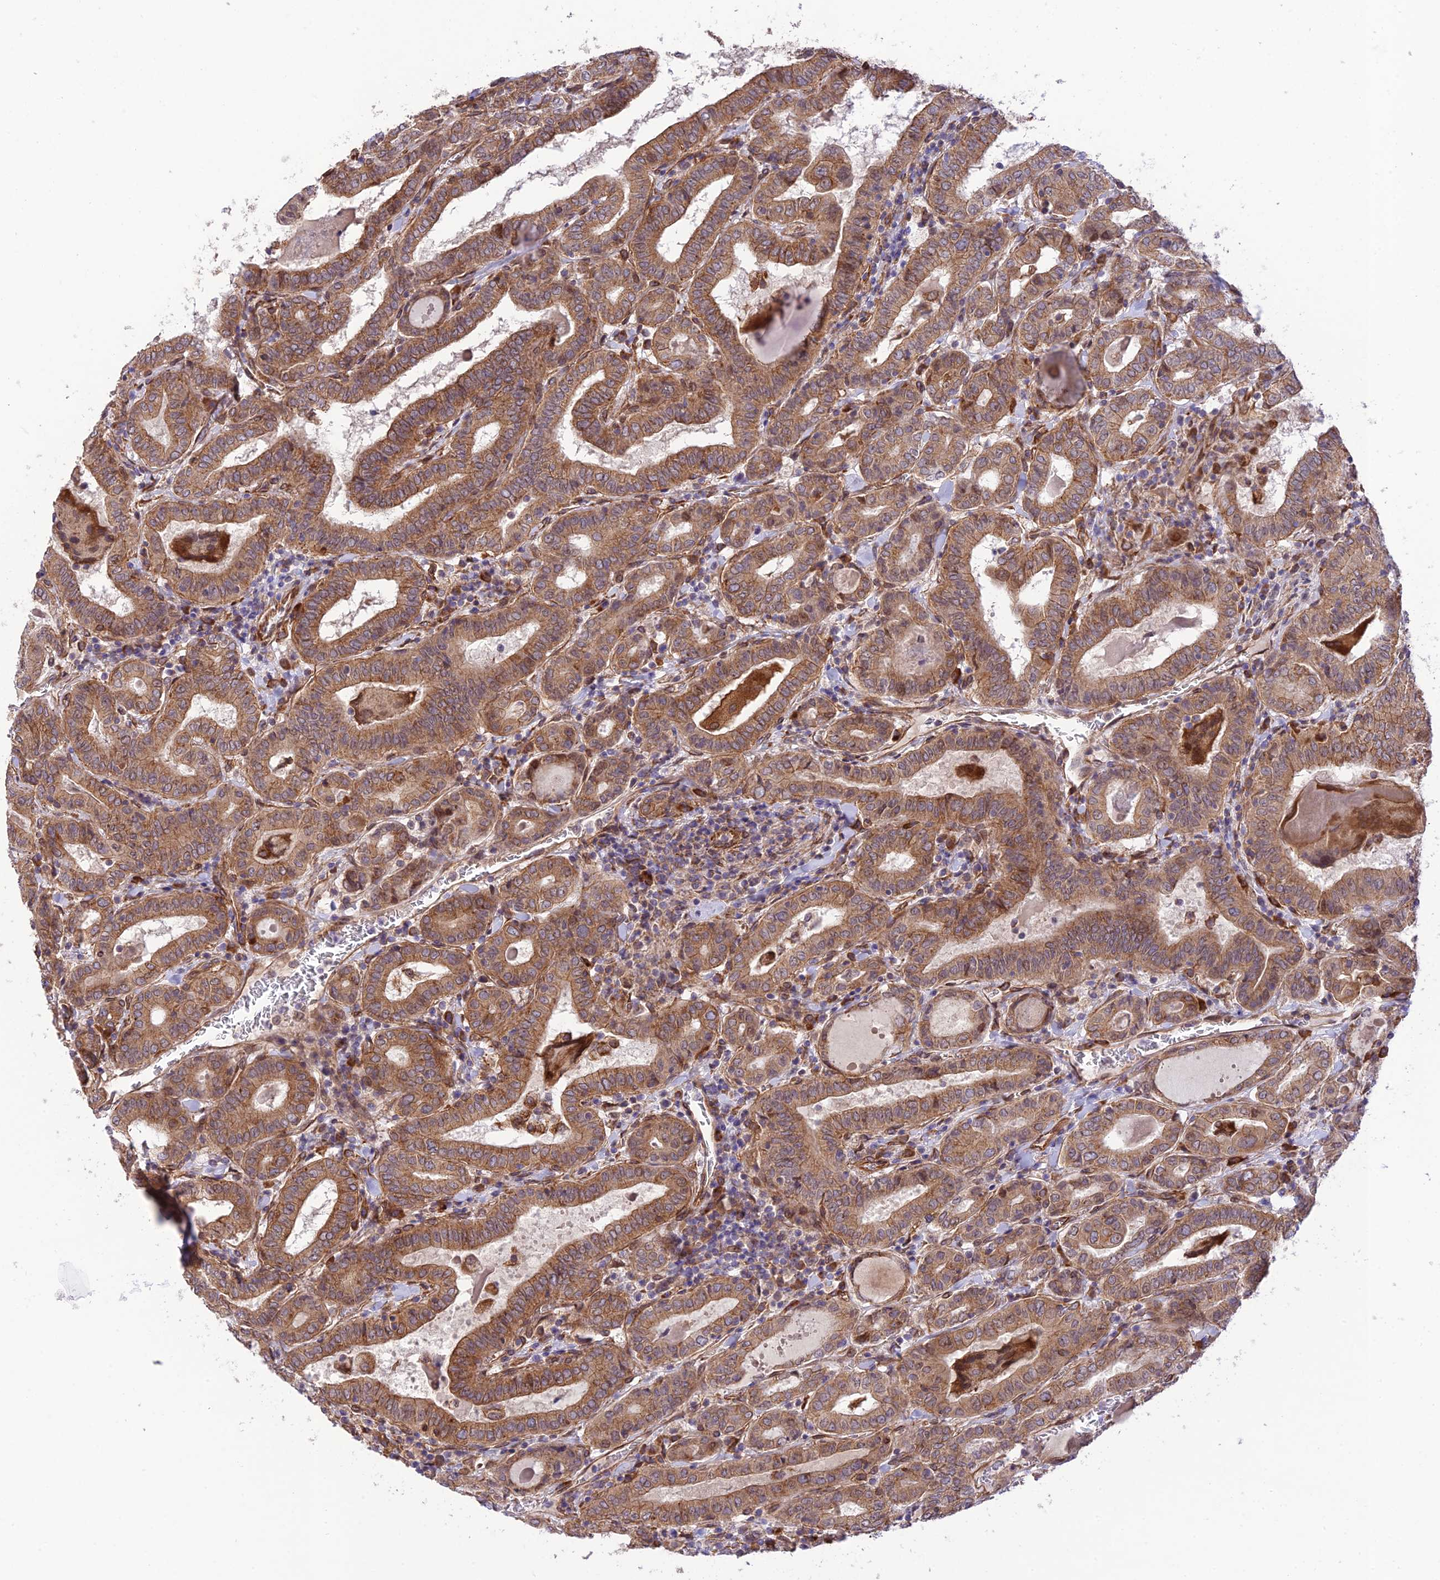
{"staining": {"intensity": "moderate", "quantity": ">75%", "location": "cytoplasmic/membranous"}, "tissue": "thyroid cancer", "cell_type": "Tumor cells", "image_type": "cancer", "snomed": [{"axis": "morphology", "description": "Papillary adenocarcinoma, NOS"}, {"axis": "topography", "description": "Thyroid gland"}], "caption": "The image demonstrates immunohistochemical staining of papillary adenocarcinoma (thyroid). There is moderate cytoplasmic/membranous expression is seen in about >75% of tumor cells. The protein is stained brown, and the nuclei are stained in blue (DAB IHC with brightfield microscopy, high magnification).", "gene": "EXOC3L4", "patient": {"sex": "female", "age": 72}}